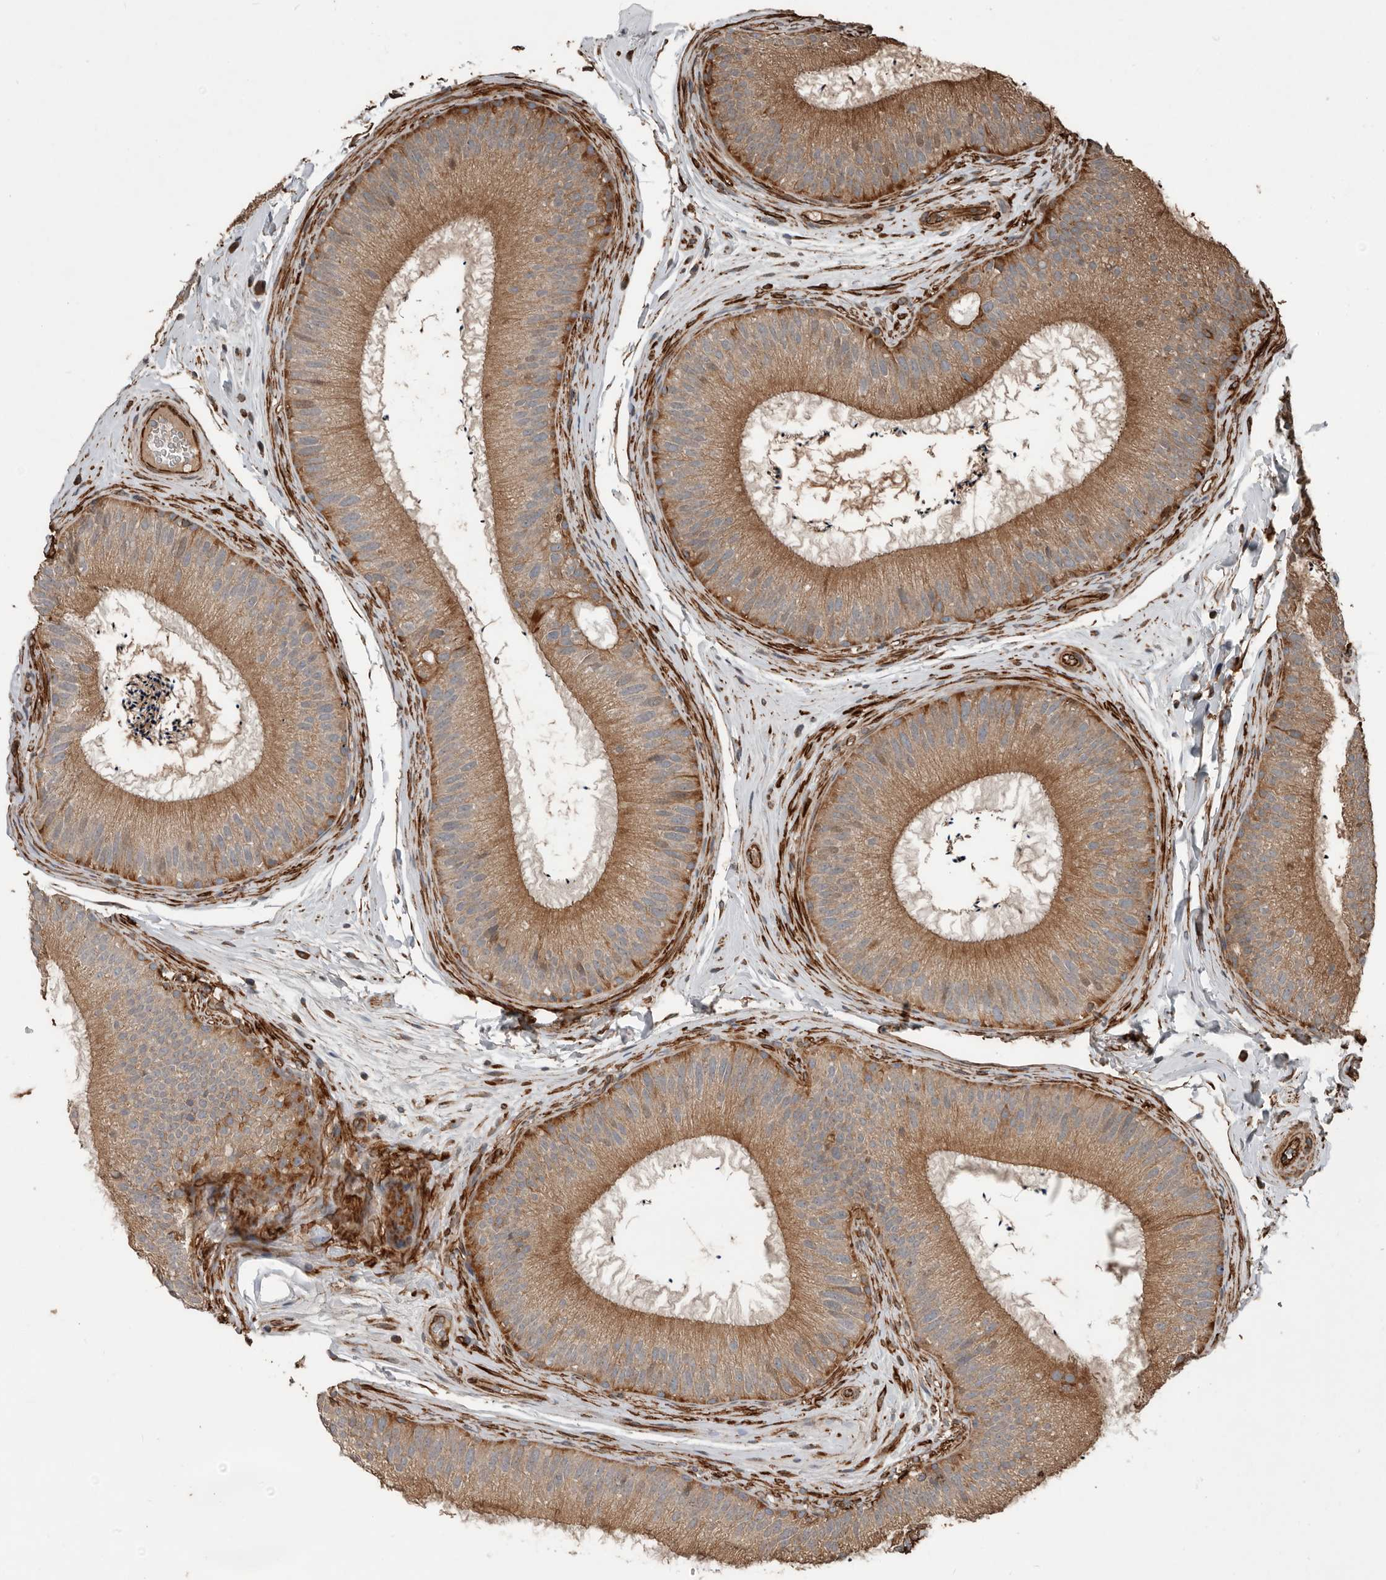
{"staining": {"intensity": "moderate", "quantity": ">75%", "location": "cytoplasmic/membranous"}, "tissue": "epididymis", "cell_type": "Glandular cells", "image_type": "normal", "snomed": [{"axis": "morphology", "description": "Normal tissue, NOS"}, {"axis": "topography", "description": "Epididymis"}], "caption": "Normal epididymis demonstrates moderate cytoplasmic/membranous expression in approximately >75% of glandular cells (brown staining indicates protein expression, while blue staining denotes nuclei)..", "gene": "YOD1", "patient": {"sex": "male", "age": 45}}